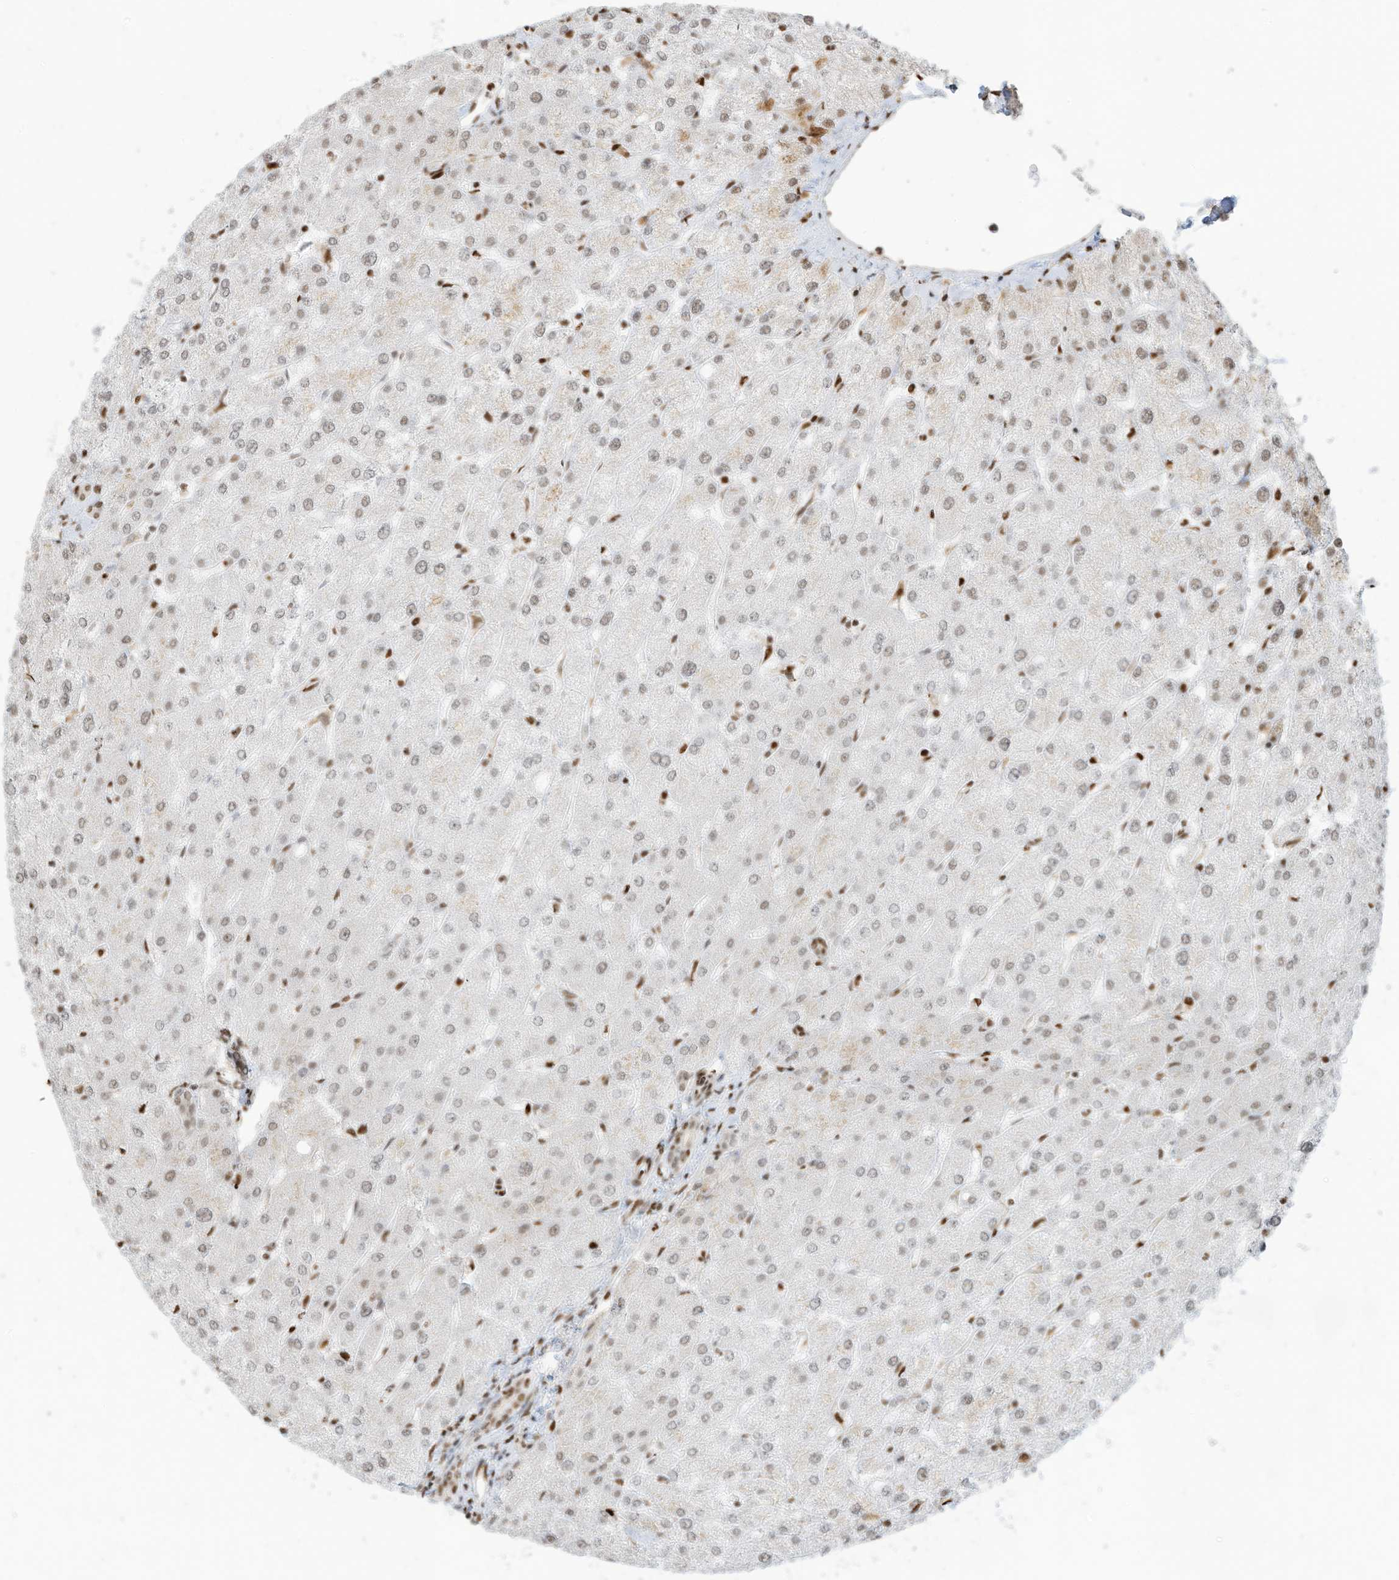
{"staining": {"intensity": "moderate", "quantity": ">75%", "location": "nuclear"}, "tissue": "liver", "cell_type": "Cholangiocytes", "image_type": "normal", "snomed": [{"axis": "morphology", "description": "Normal tissue, NOS"}, {"axis": "topography", "description": "Liver"}], "caption": "Immunohistochemistry (IHC) histopathology image of normal liver: human liver stained using IHC displays medium levels of moderate protein expression localized specifically in the nuclear of cholangiocytes, appearing as a nuclear brown color.", "gene": "SAMD15", "patient": {"sex": "female", "age": 54}}